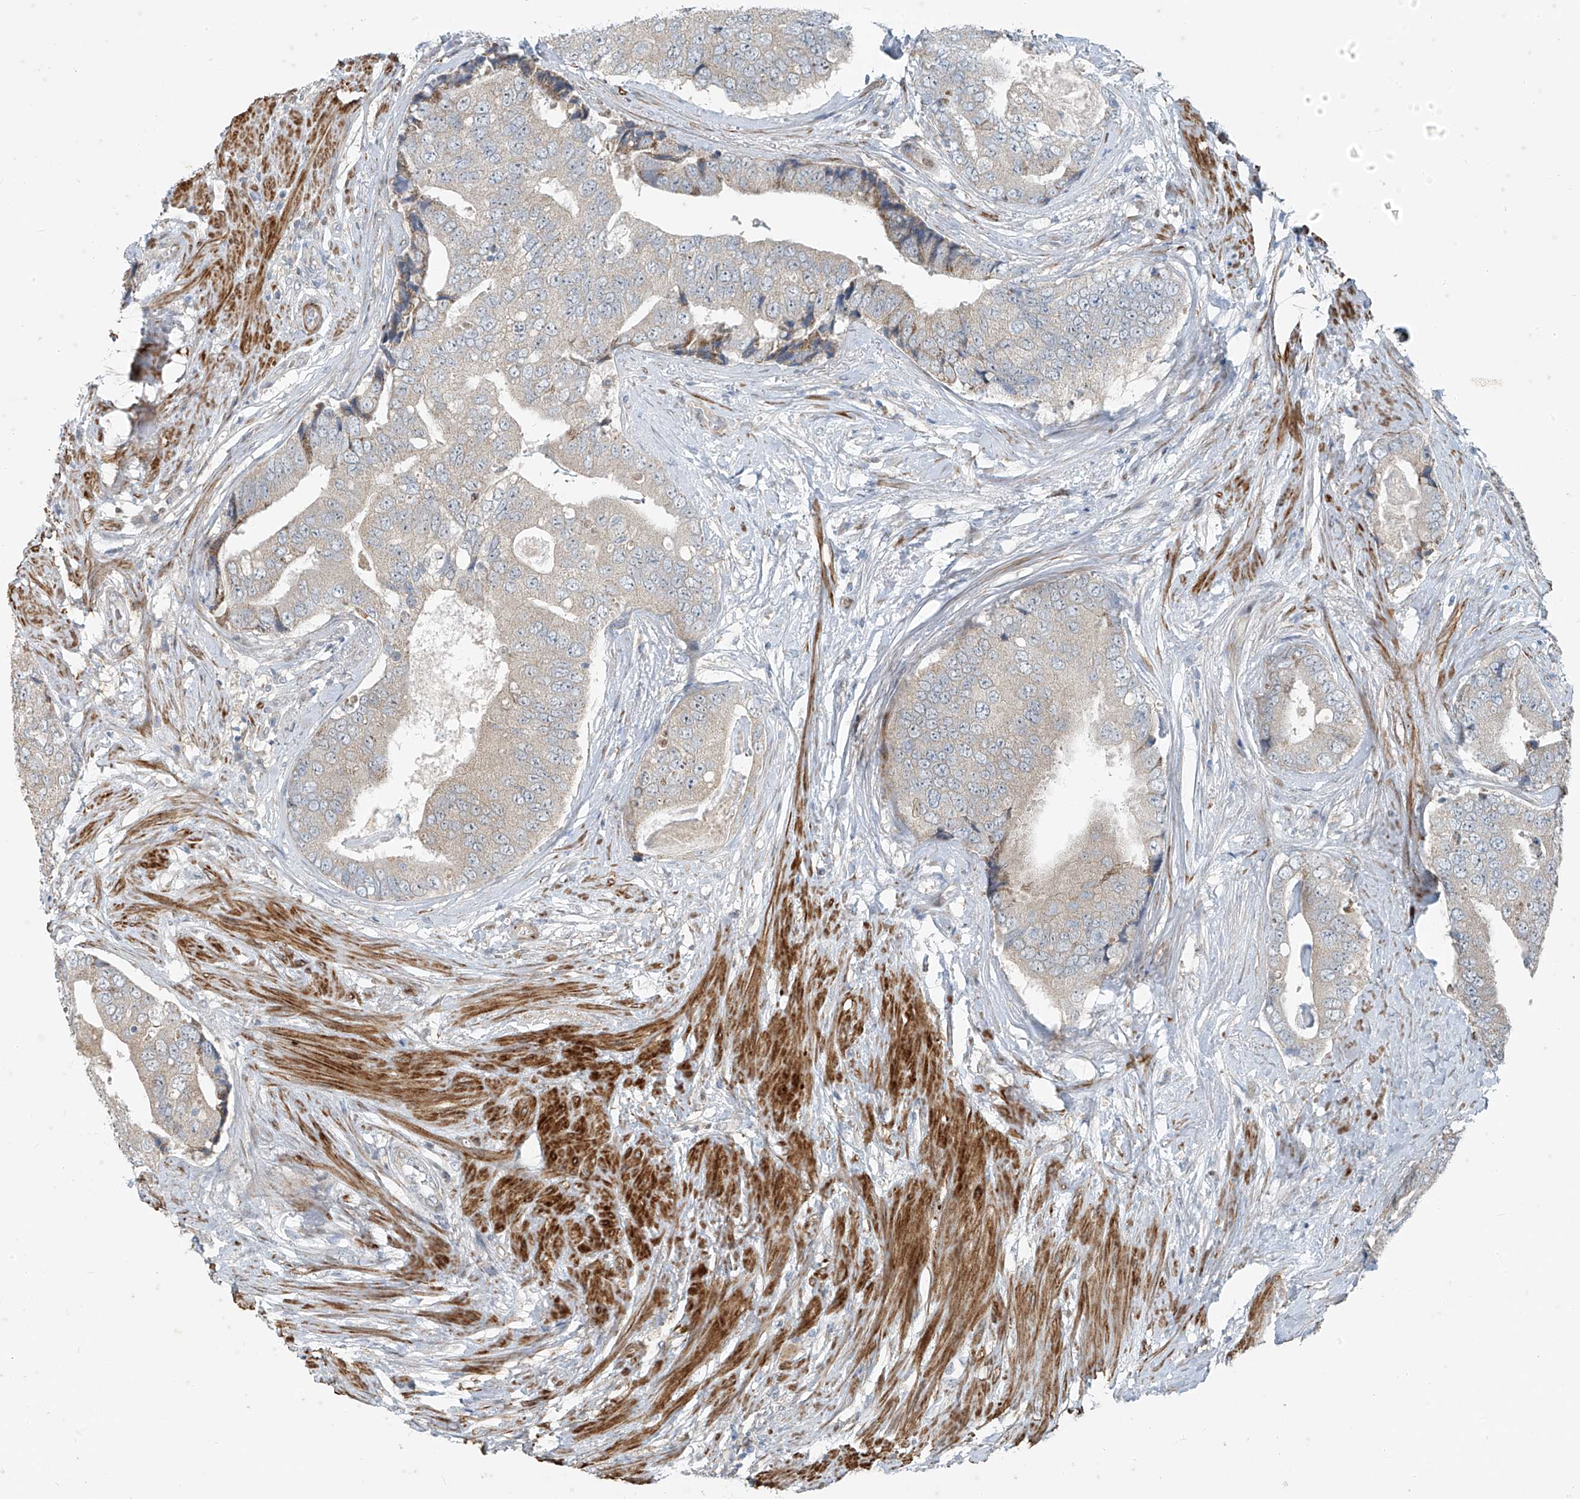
{"staining": {"intensity": "weak", "quantity": "<25%", "location": "cytoplasmic/membranous"}, "tissue": "prostate cancer", "cell_type": "Tumor cells", "image_type": "cancer", "snomed": [{"axis": "morphology", "description": "Adenocarcinoma, High grade"}, {"axis": "topography", "description": "Prostate"}], "caption": "Prostate cancer was stained to show a protein in brown. There is no significant staining in tumor cells. Nuclei are stained in blue.", "gene": "PPCS", "patient": {"sex": "male", "age": 70}}